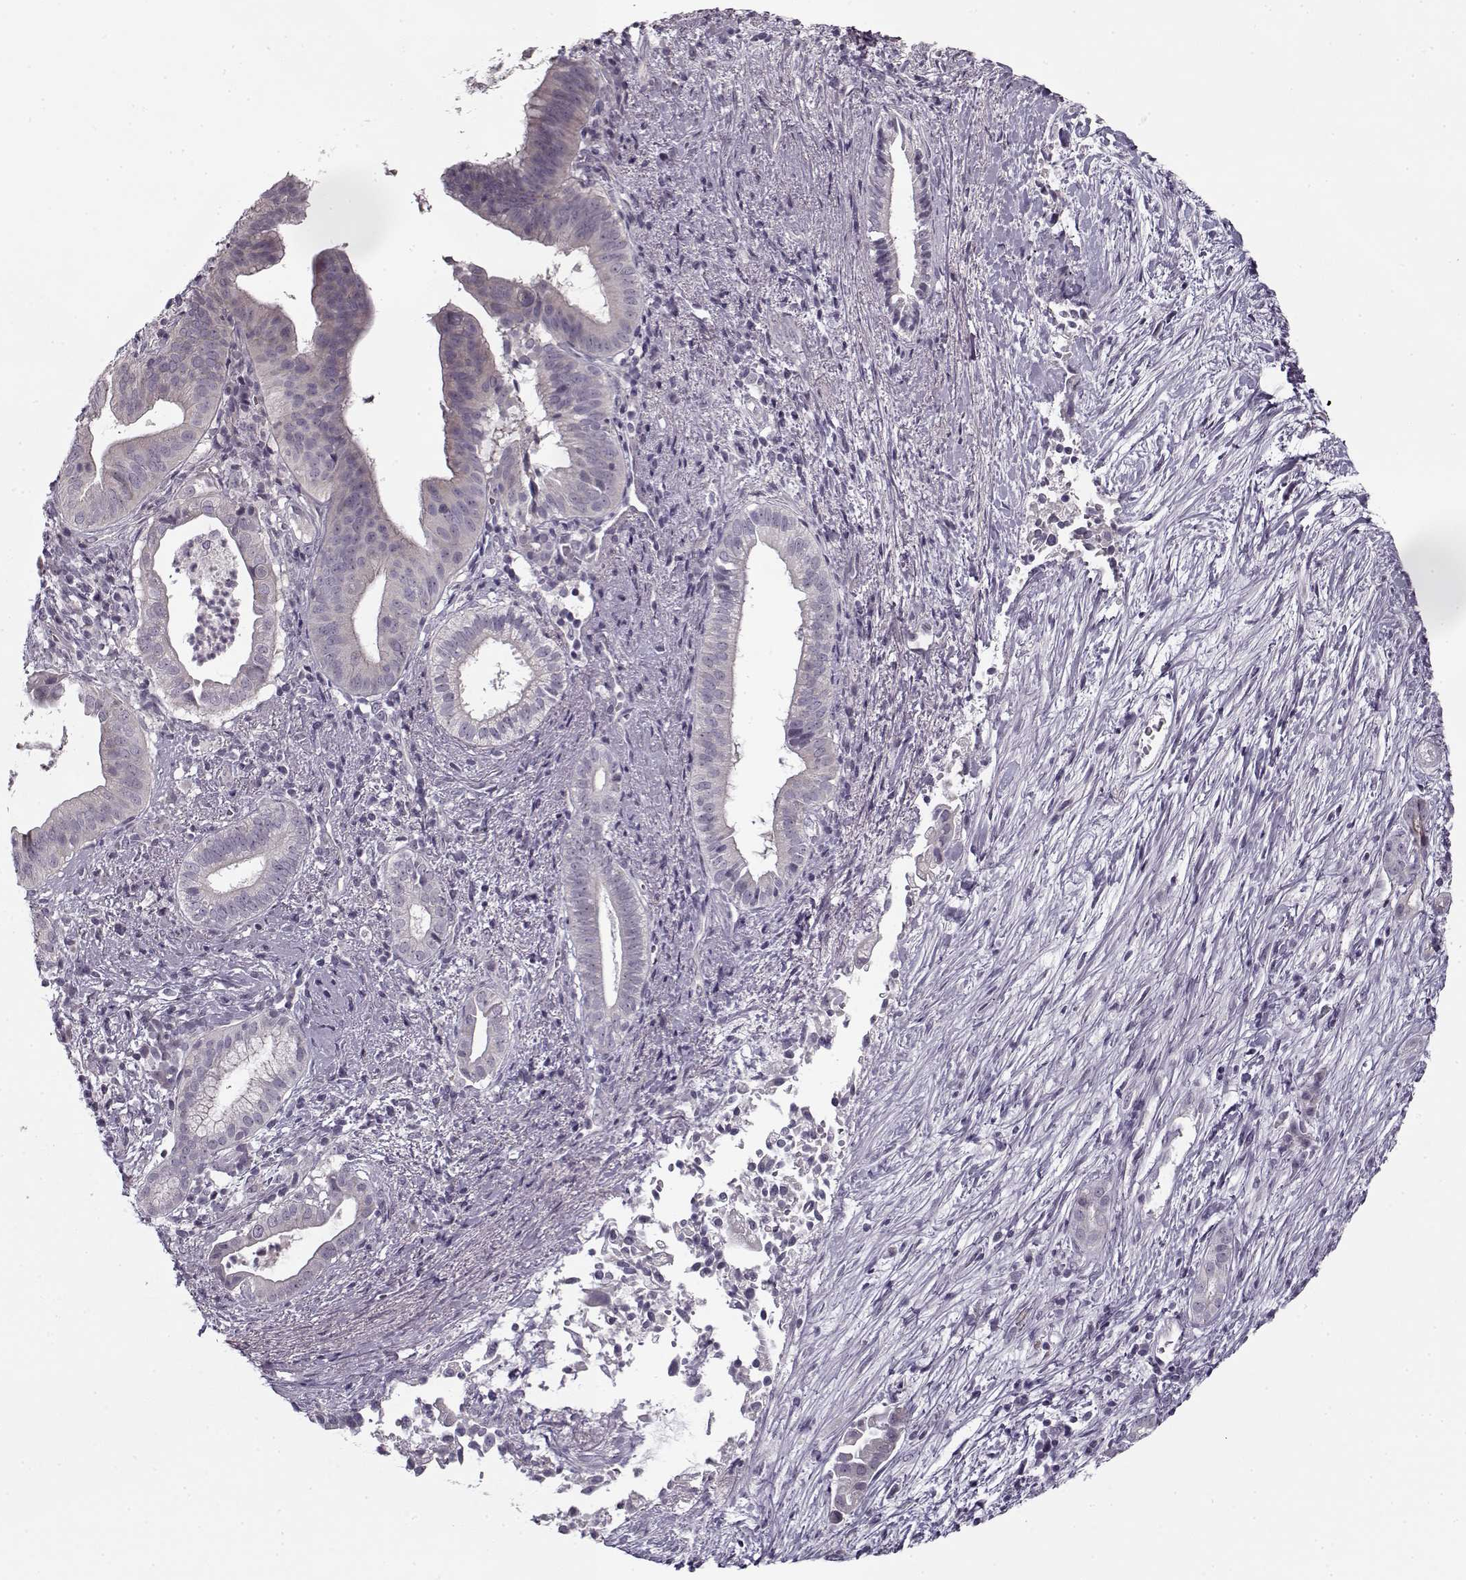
{"staining": {"intensity": "negative", "quantity": "none", "location": "none"}, "tissue": "pancreatic cancer", "cell_type": "Tumor cells", "image_type": "cancer", "snomed": [{"axis": "morphology", "description": "Adenocarcinoma, NOS"}, {"axis": "topography", "description": "Pancreas"}], "caption": "This is an immunohistochemistry (IHC) histopathology image of pancreatic cancer (adenocarcinoma). There is no positivity in tumor cells.", "gene": "PNMT", "patient": {"sex": "male", "age": 61}}